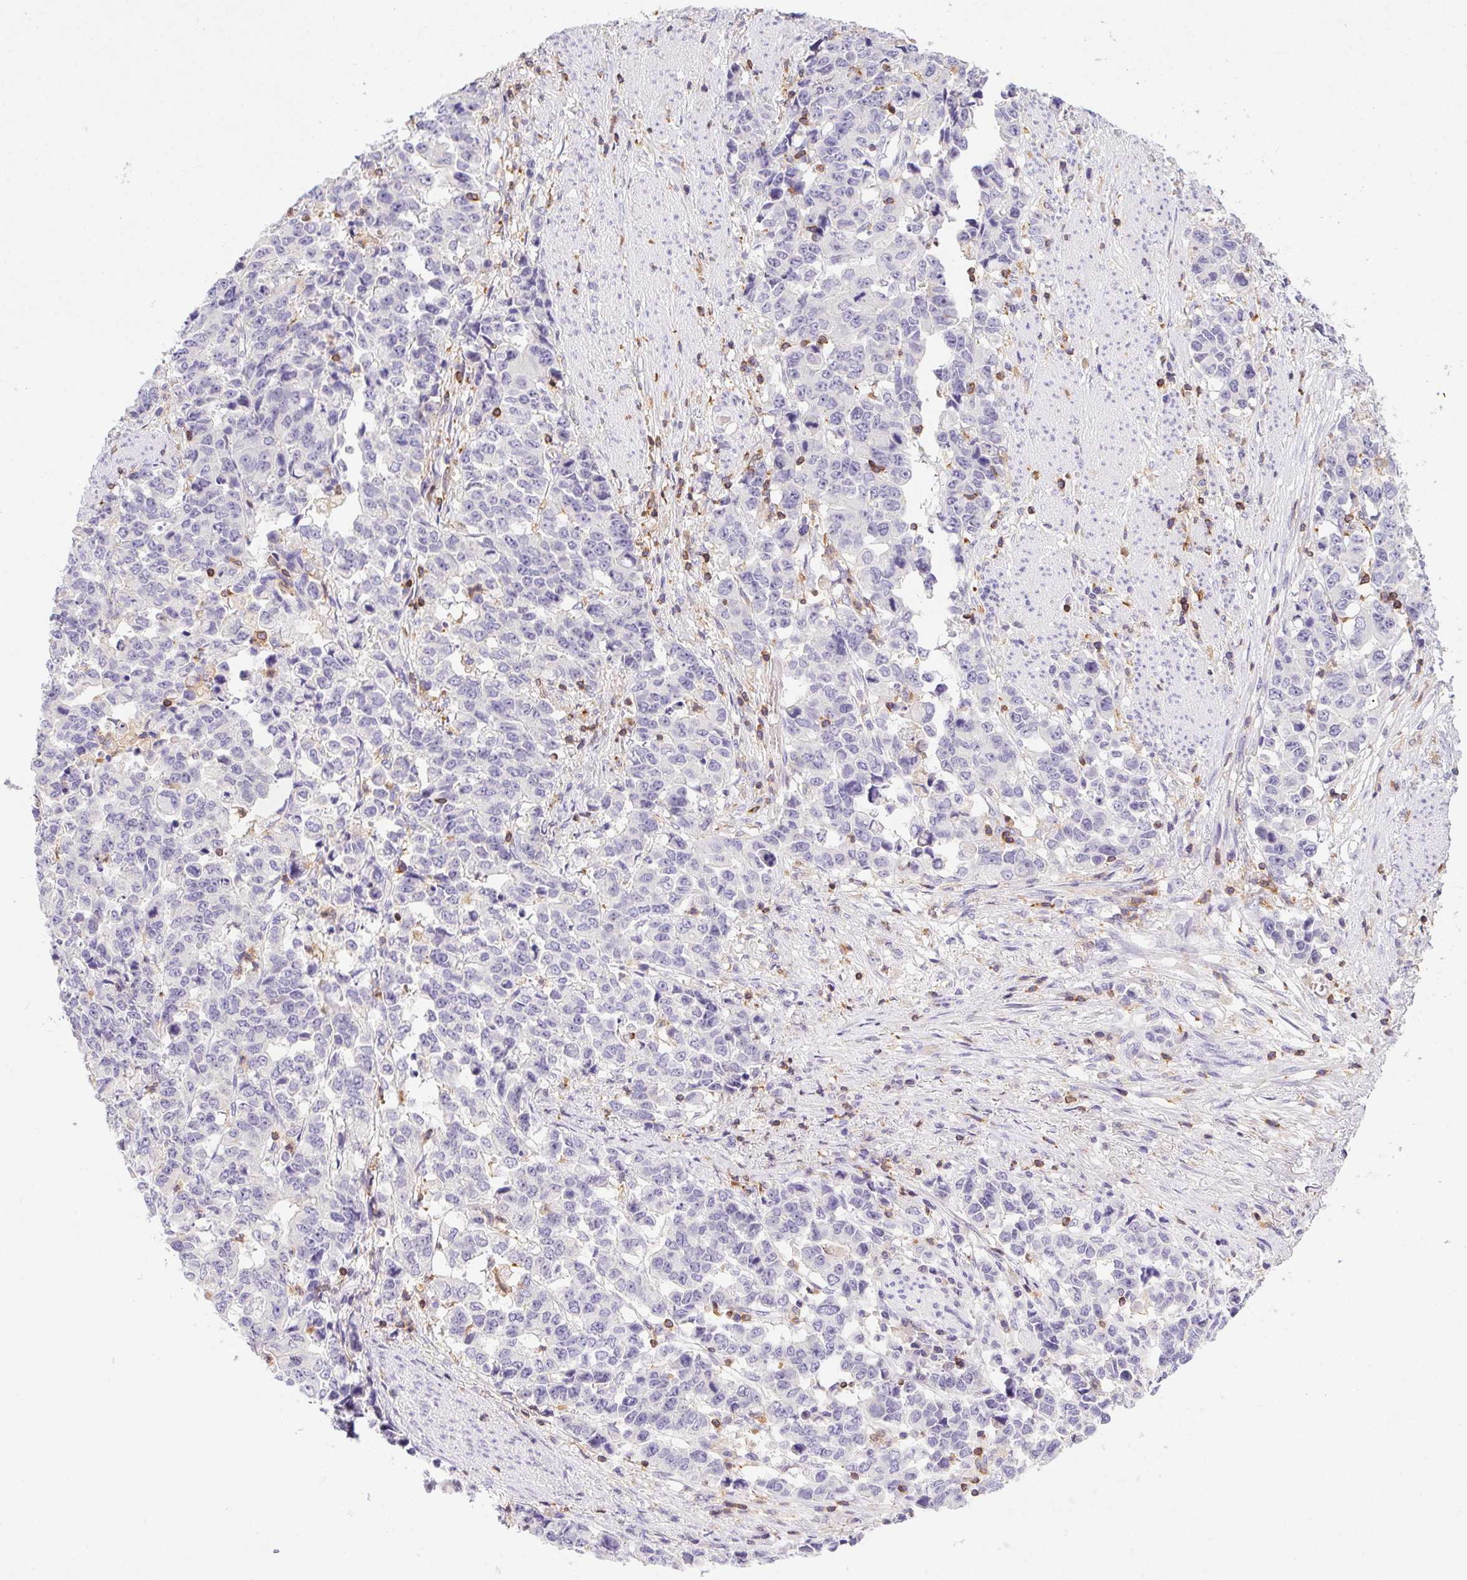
{"staining": {"intensity": "negative", "quantity": "none", "location": "none"}, "tissue": "stomach cancer", "cell_type": "Tumor cells", "image_type": "cancer", "snomed": [{"axis": "morphology", "description": "Adenocarcinoma, NOS"}, {"axis": "topography", "description": "Stomach, upper"}], "caption": "A high-resolution image shows IHC staining of stomach adenocarcinoma, which displays no significant expression in tumor cells. (Brightfield microscopy of DAB IHC at high magnification).", "gene": "APBB1IP", "patient": {"sex": "male", "age": 69}}